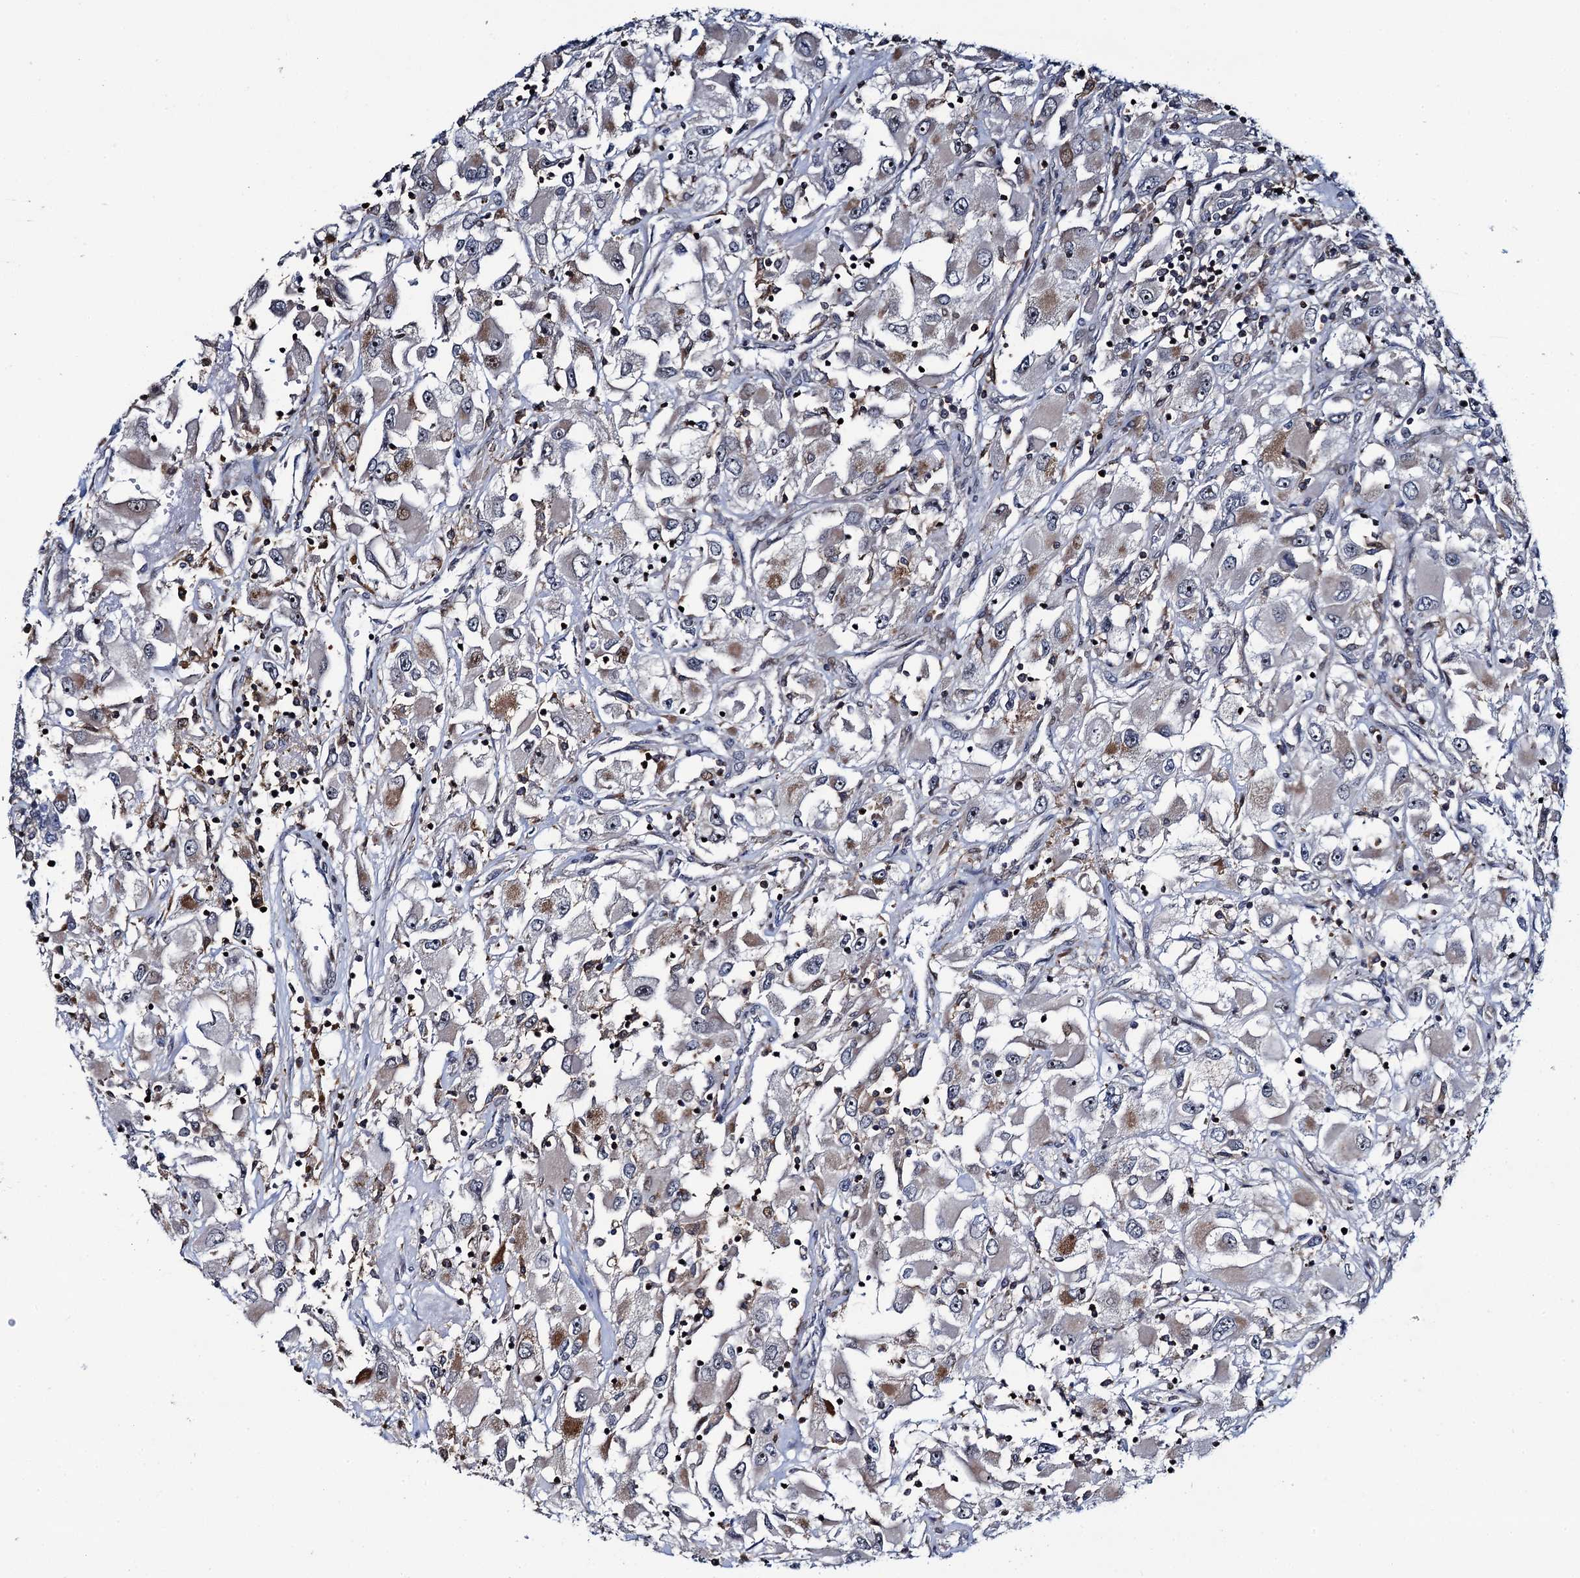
{"staining": {"intensity": "moderate", "quantity": "<25%", "location": "cytoplasmic/membranous"}, "tissue": "renal cancer", "cell_type": "Tumor cells", "image_type": "cancer", "snomed": [{"axis": "morphology", "description": "Adenocarcinoma, NOS"}, {"axis": "topography", "description": "Kidney"}], "caption": "IHC histopathology image of human renal cancer stained for a protein (brown), which displays low levels of moderate cytoplasmic/membranous positivity in approximately <25% of tumor cells.", "gene": "CCDC102A", "patient": {"sex": "female", "age": 52}}